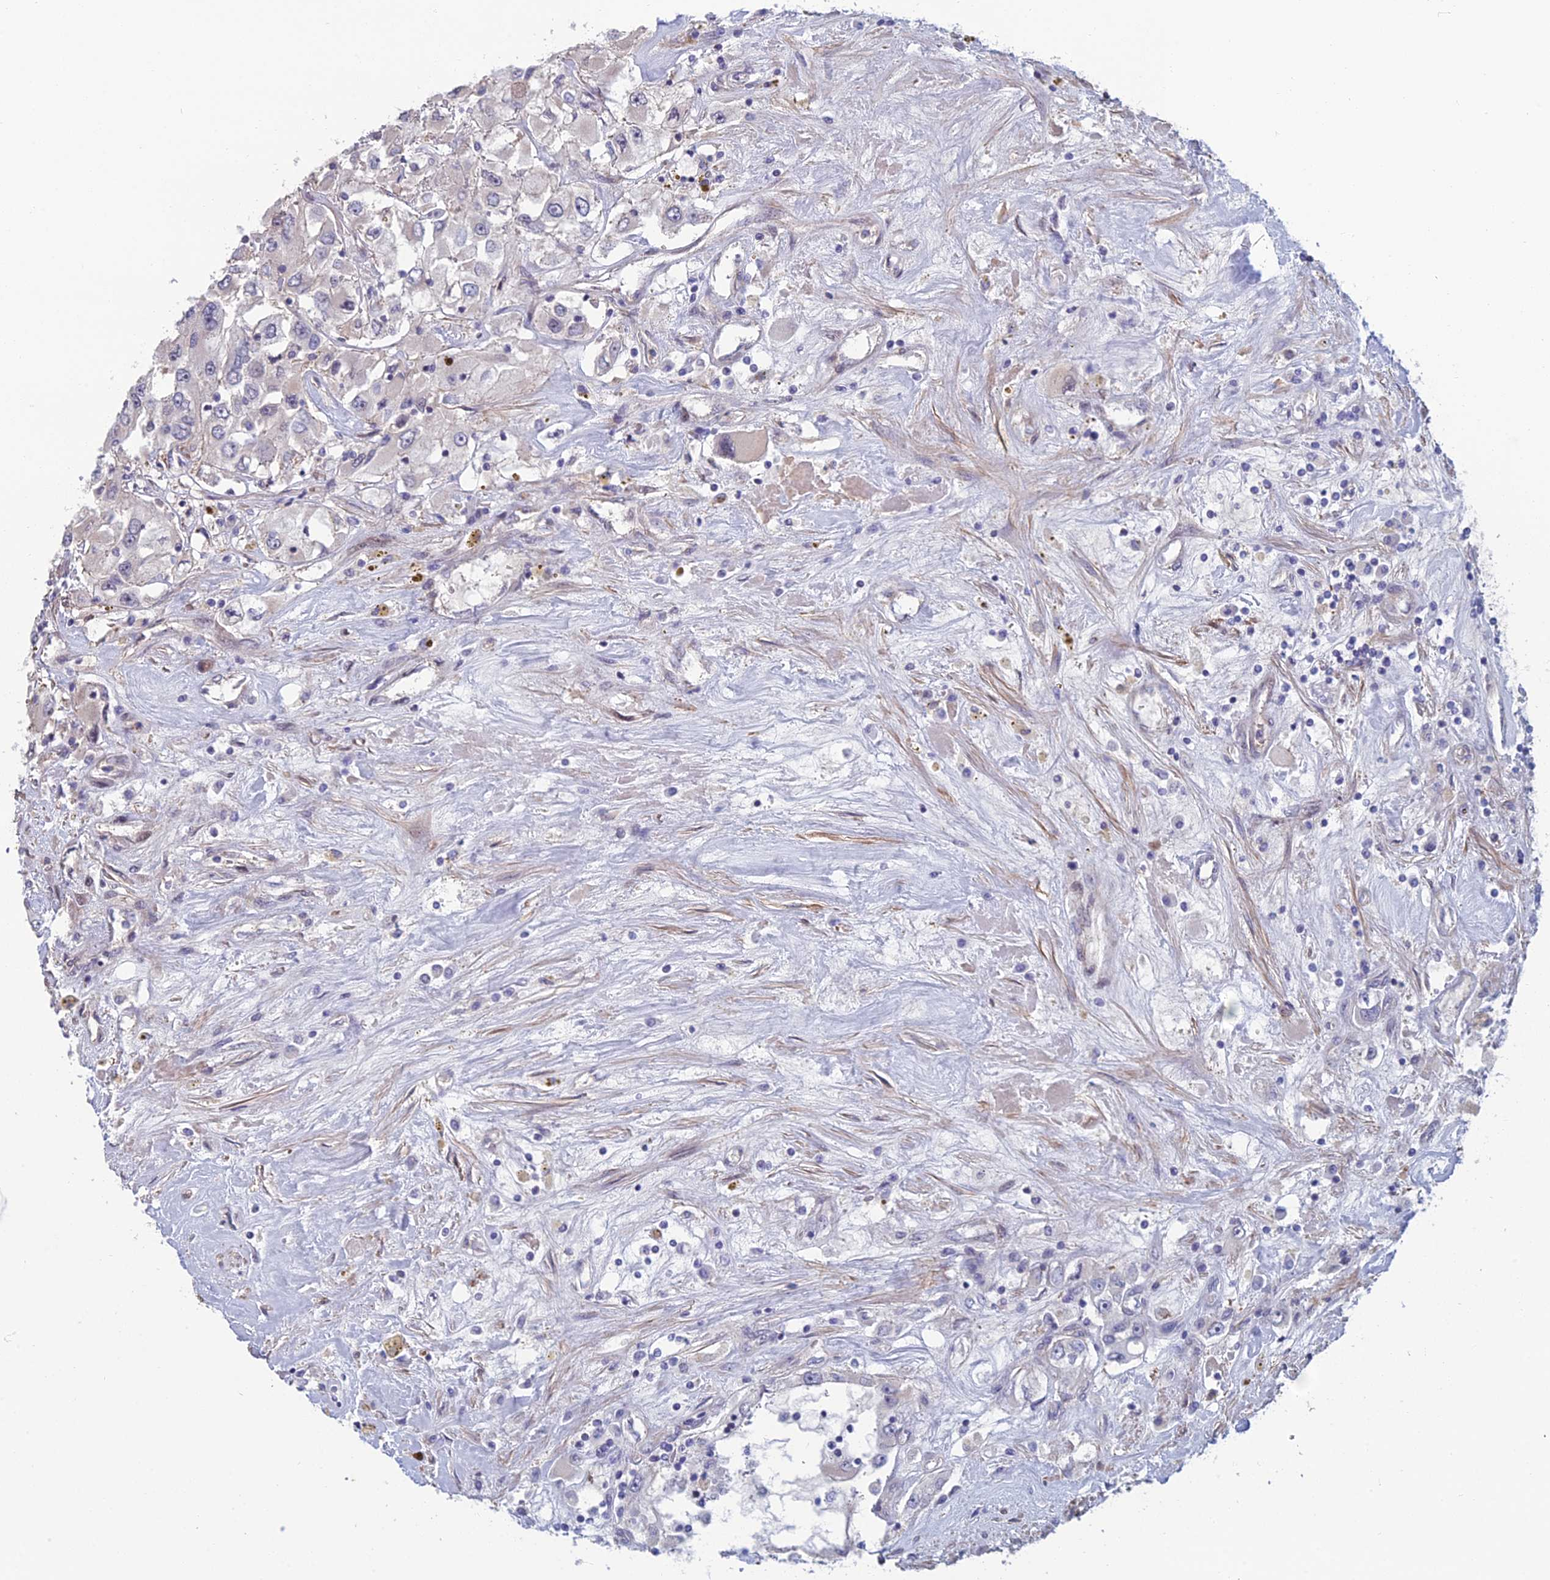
{"staining": {"intensity": "negative", "quantity": "none", "location": "none"}, "tissue": "renal cancer", "cell_type": "Tumor cells", "image_type": "cancer", "snomed": [{"axis": "morphology", "description": "Adenocarcinoma, NOS"}, {"axis": "topography", "description": "Kidney"}], "caption": "A micrograph of renal cancer (adenocarcinoma) stained for a protein exhibits no brown staining in tumor cells.", "gene": "CCDC183", "patient": {"sex": "female", "age": 52}}